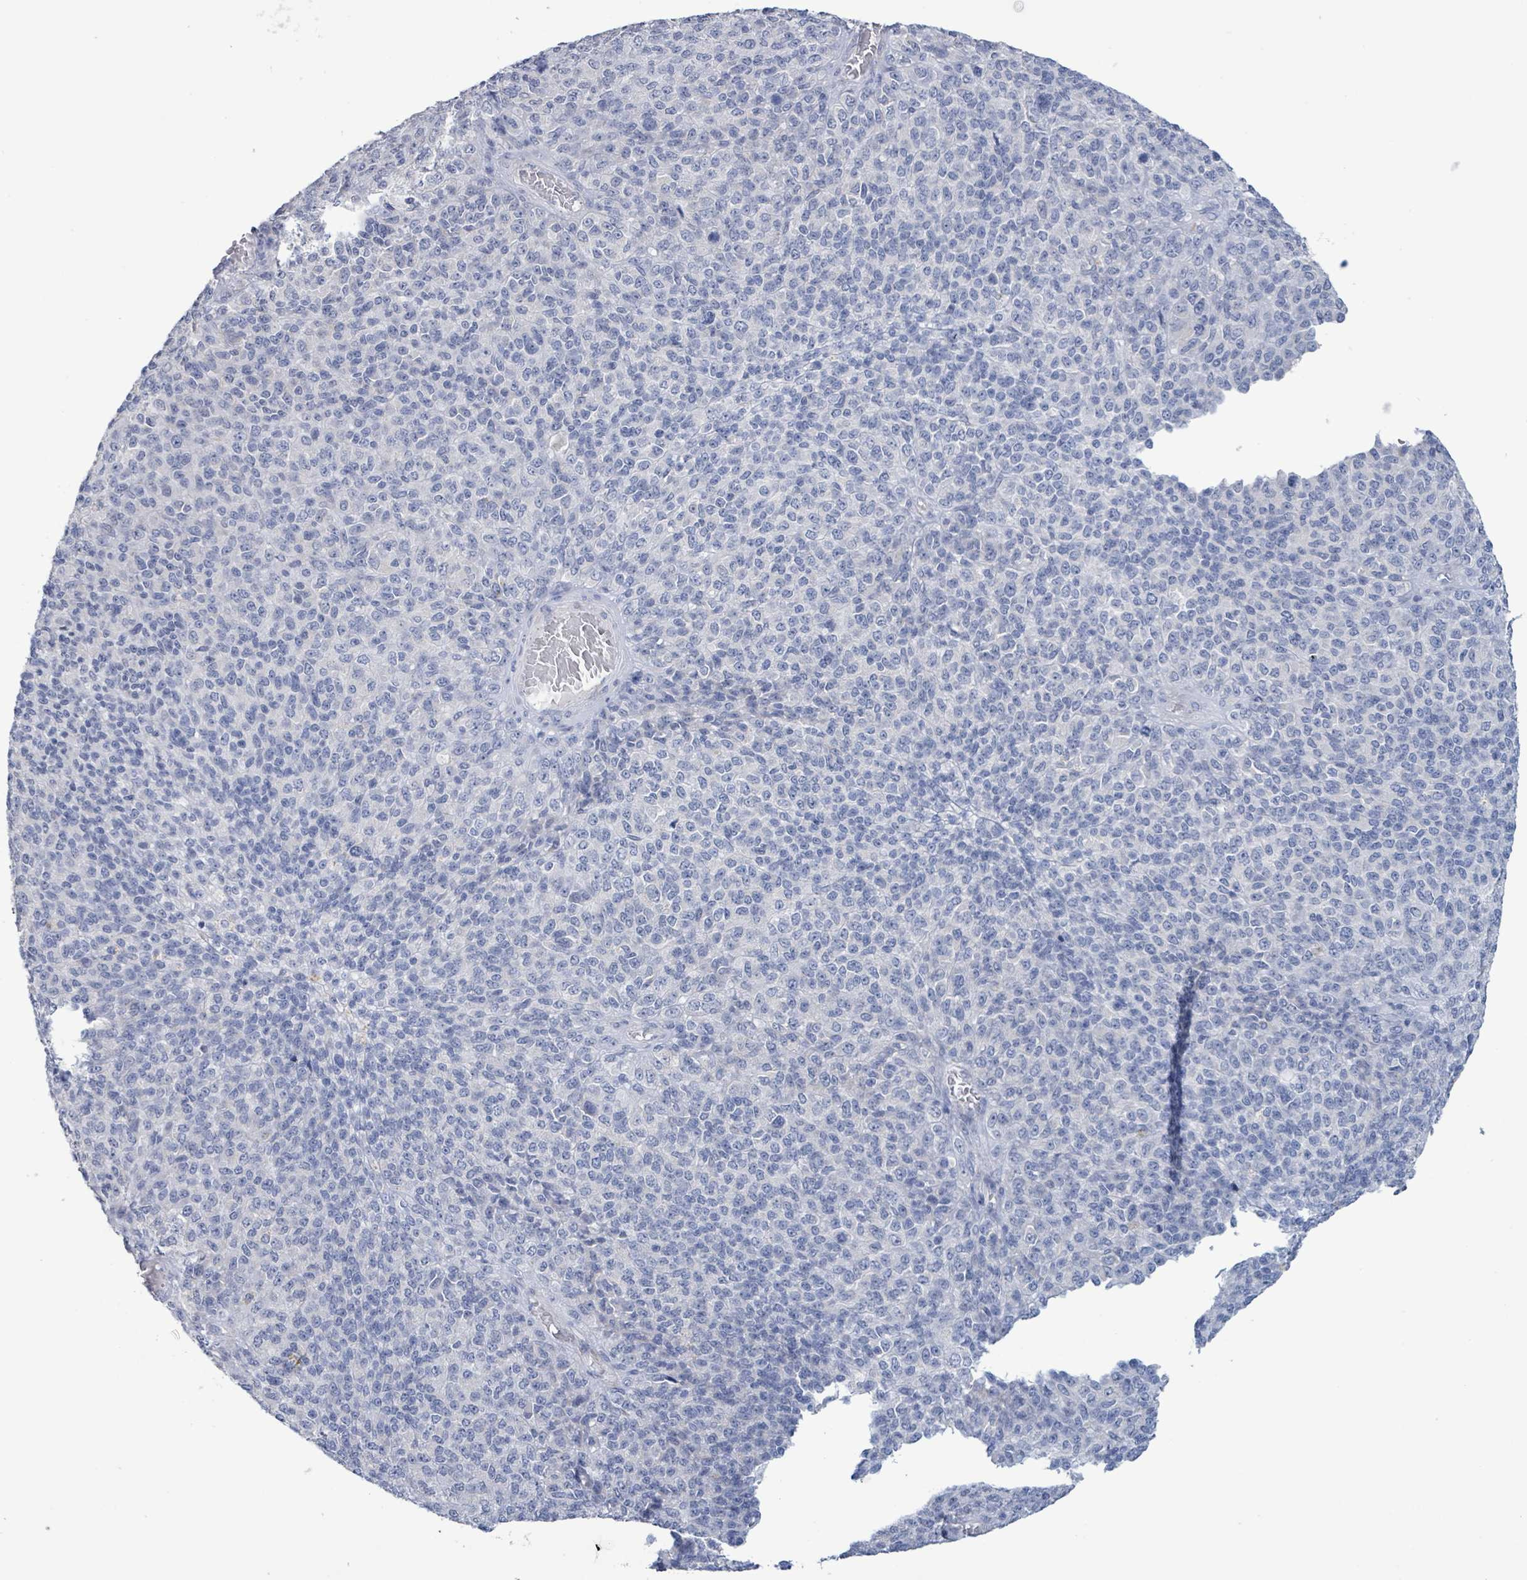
{"staining": {"intensity": "negative", "quantity": "none", "location": "none"}, "tissue": "melanoma", "cell_type": "Tumor cells", "image_type": "cancer", "snomed": [{"axis": "morphology", "description": "Malignant melanoma, Metastatic site"}, {"axis": "topography", "description": "Brain"}], "caption": "Histopathology image shows no protein staining in tumor cells of melanoma tissue.", "gene": "PKLR", "patient": {"sex": "female", "age": 56}}